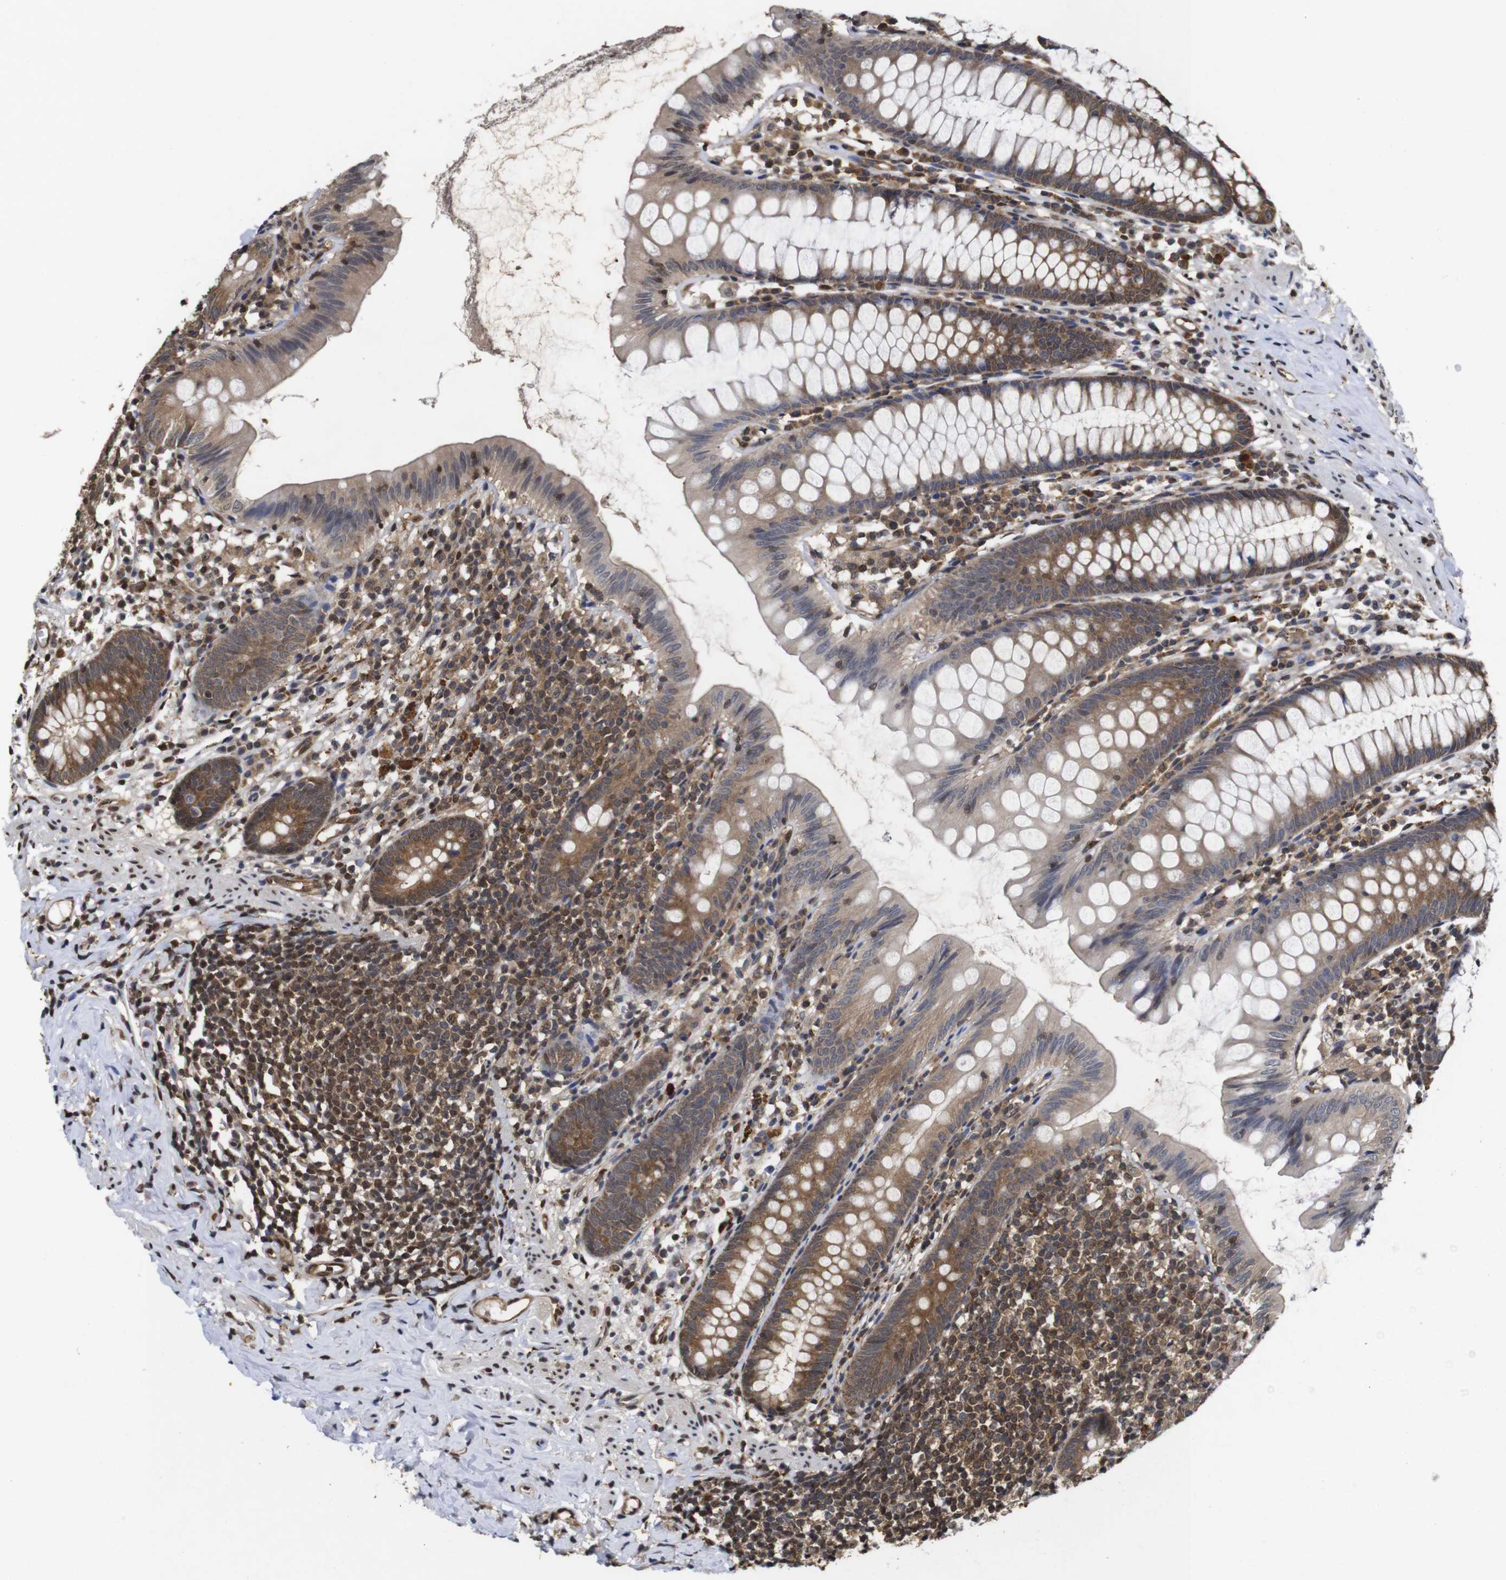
{"staining": {"intensity": "moderate", "quantity": ">75%", "location": "cytoplasmic/membranous"}, "tissue": "appendix", "cell_type": "Glandular cells", "image_type": "normal", "snomed": [{"axis": "morphology", "description": "Normal tissue, NOS"}, {"axis": "topography", "description": "Appendix"}], "caption": "A high-resolution image shows immunohistochemistry staining of unremarkable appendix, which reveals moderate cytoplasmic/membranous positivity in approximately >75% of glandular cells. The protein is shown in brown color, while the nuclei are stained blue.", "gene": "SUMO3", "patient": {"sex": "male", "age": 52}}